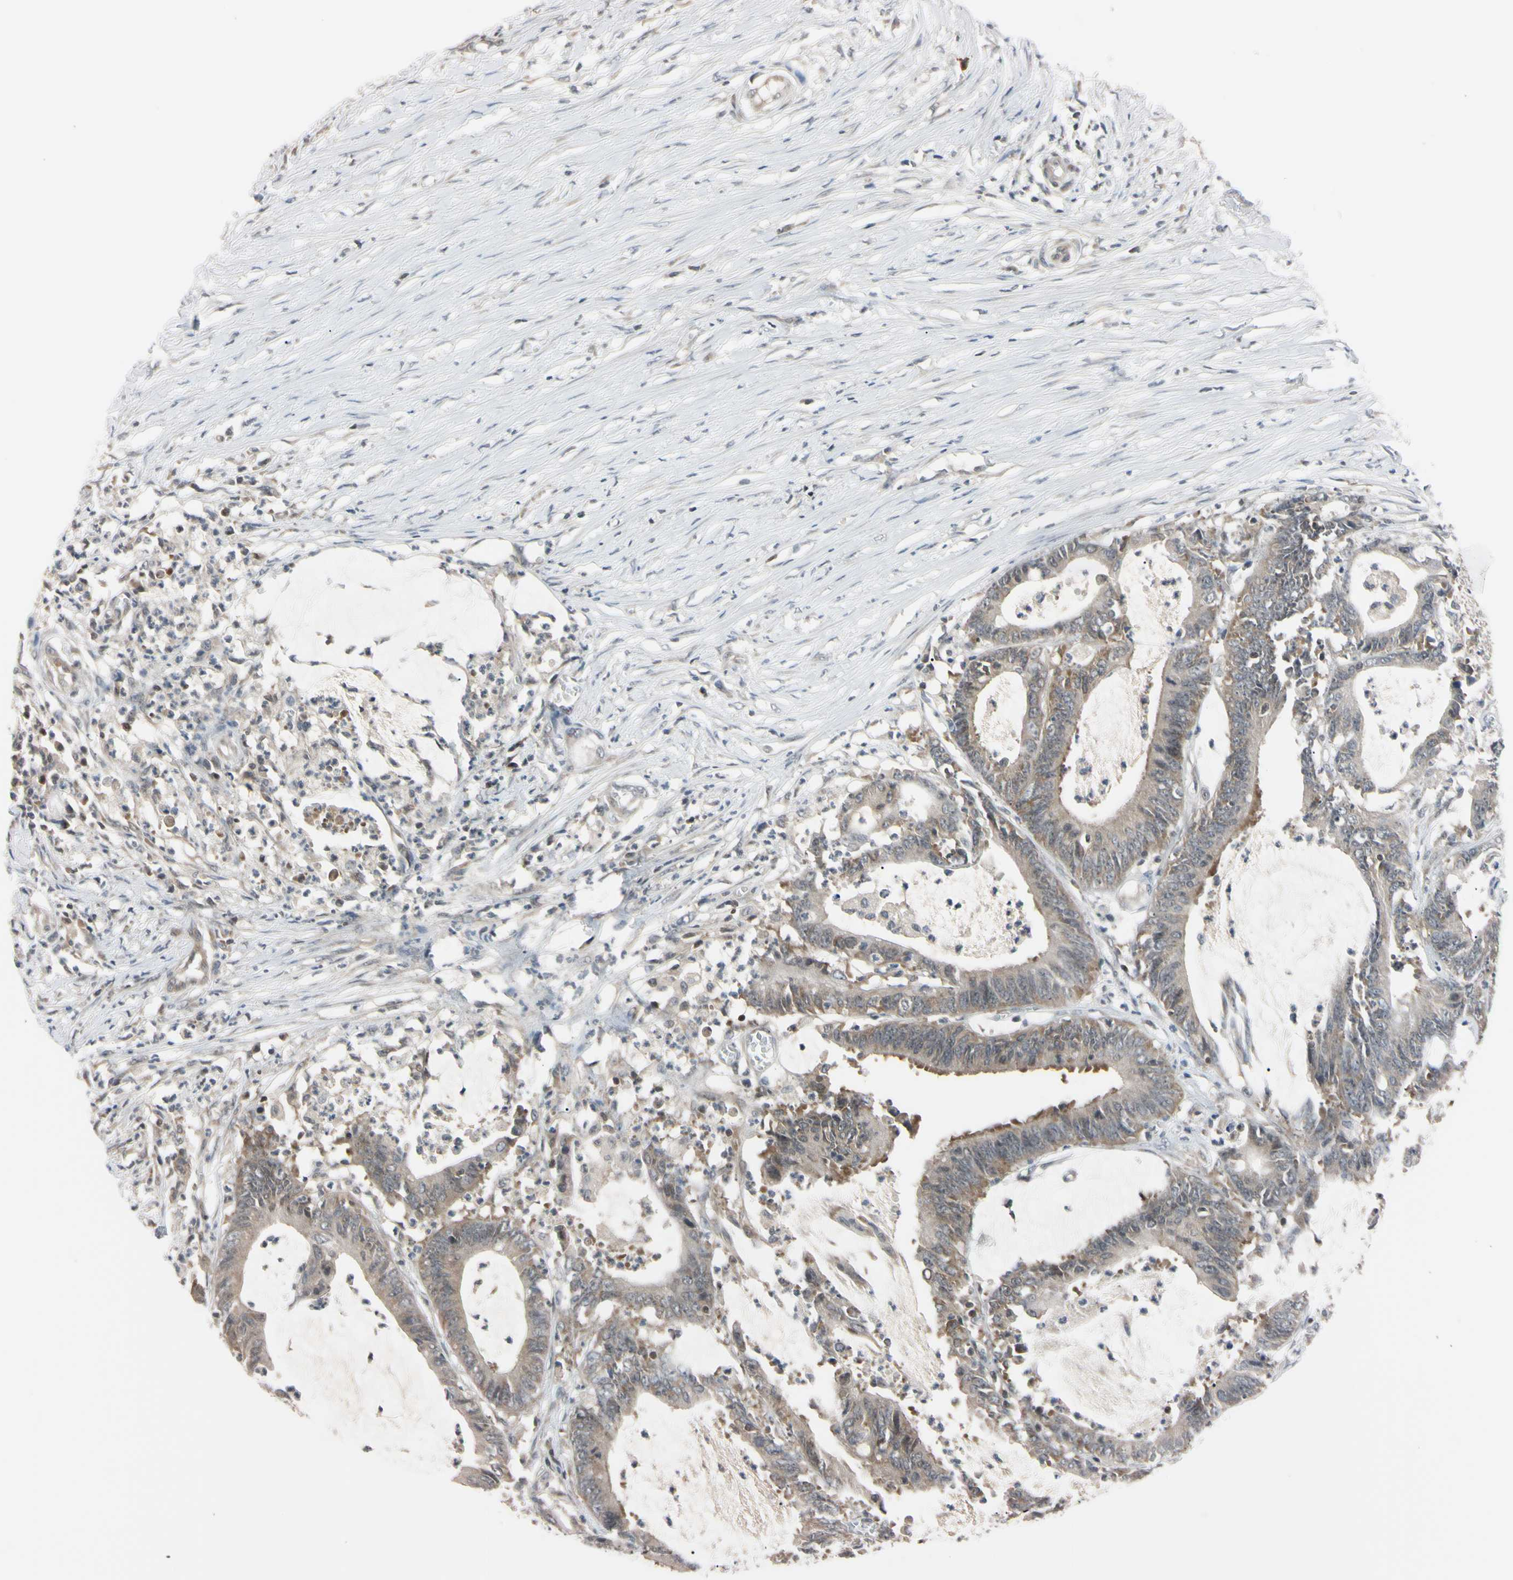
{"staining": {"intensity": "weak", "quantity": "25%-75%", "location": "cytoplasmic/membranous"}, "tissue": "colorectal cancer", "cell_type": "Tumor cells", "image_type": "cancer", "snomed": [{"axis": "morphology", "description": "Adenocarcinoma, NOS"}, {"axis": "topography", "description": "Rectum"}], "caption": "Immunohistochemical staining of human colorectal adenocarcinoma displays low levels of weak cytoplasmic/membranous staining in about 25%-75% of tumor cells. The staining was performed using DAB, with brown indicating positive protein expression. Nuclei are stained blue with hematoxylin.", "gene": "UBE2I", "patient": {"sex": "female", "age": 66}}